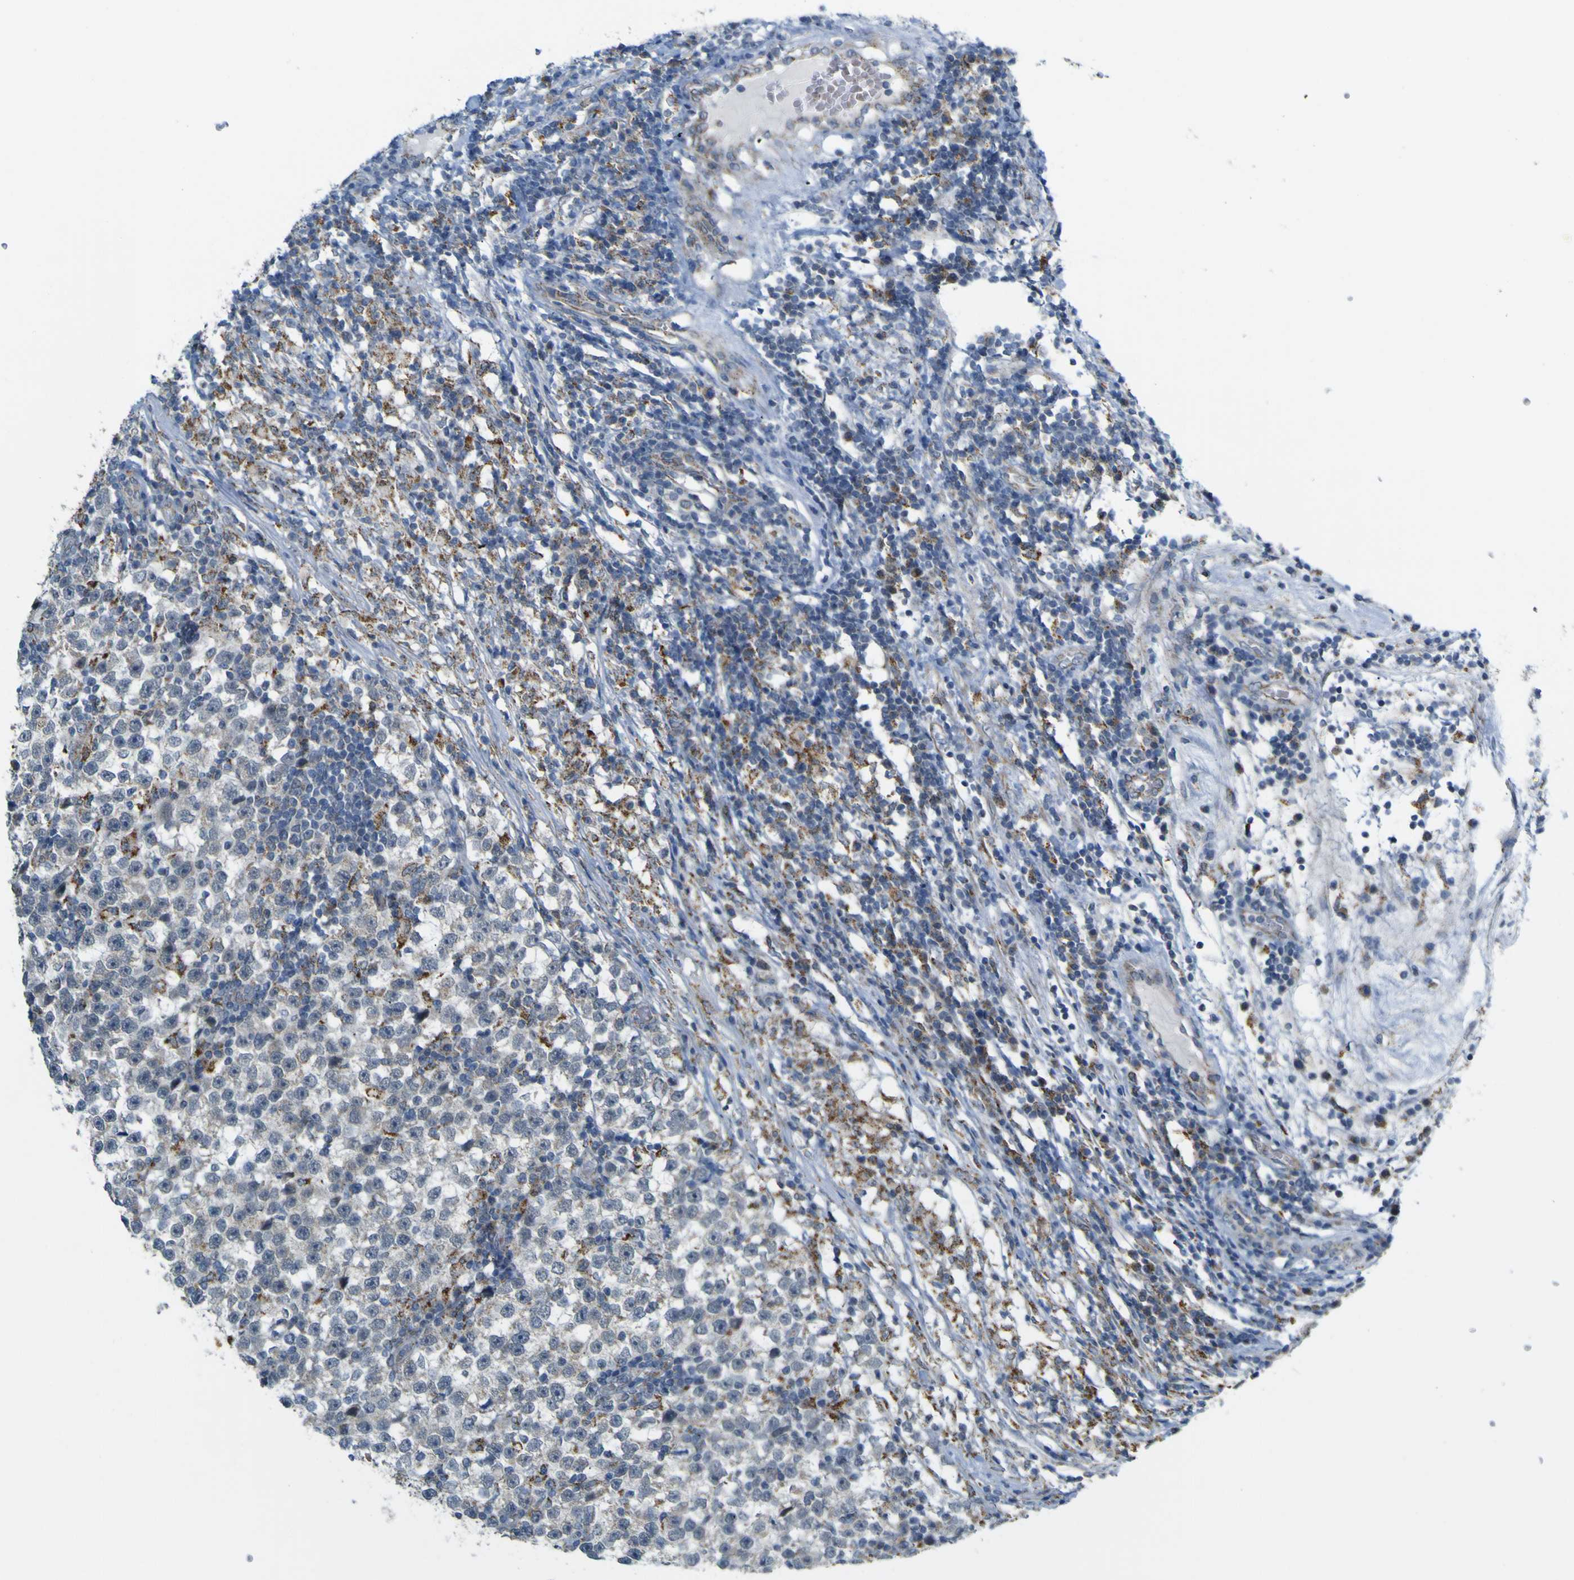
{"staining": {"intensity": "weak", "quantity": "<25%", "location": "cytoplasmic/membranous"}, "tissue": "testis cancer", "cell_type": "Tumor cells", "image_type": "cancer", "snomed": [{"axis": "morphology", "description": "Seminoma, NOS"}, {"axis": "topography", "description": "Testis"}], "caption": "High magnification brightfield microscopy of testis cancer (seminoma) stained with DAB (3,3'-diaminobenzidine) (brown) and counterstained with hematoxylin (blue): tumor cells show no significant staining. (Immunohistochemistry (ihc), brightfield microscopy, high magnification).", "gene": "ACBD5", "patient": {"sex": "male", "age": 43}}